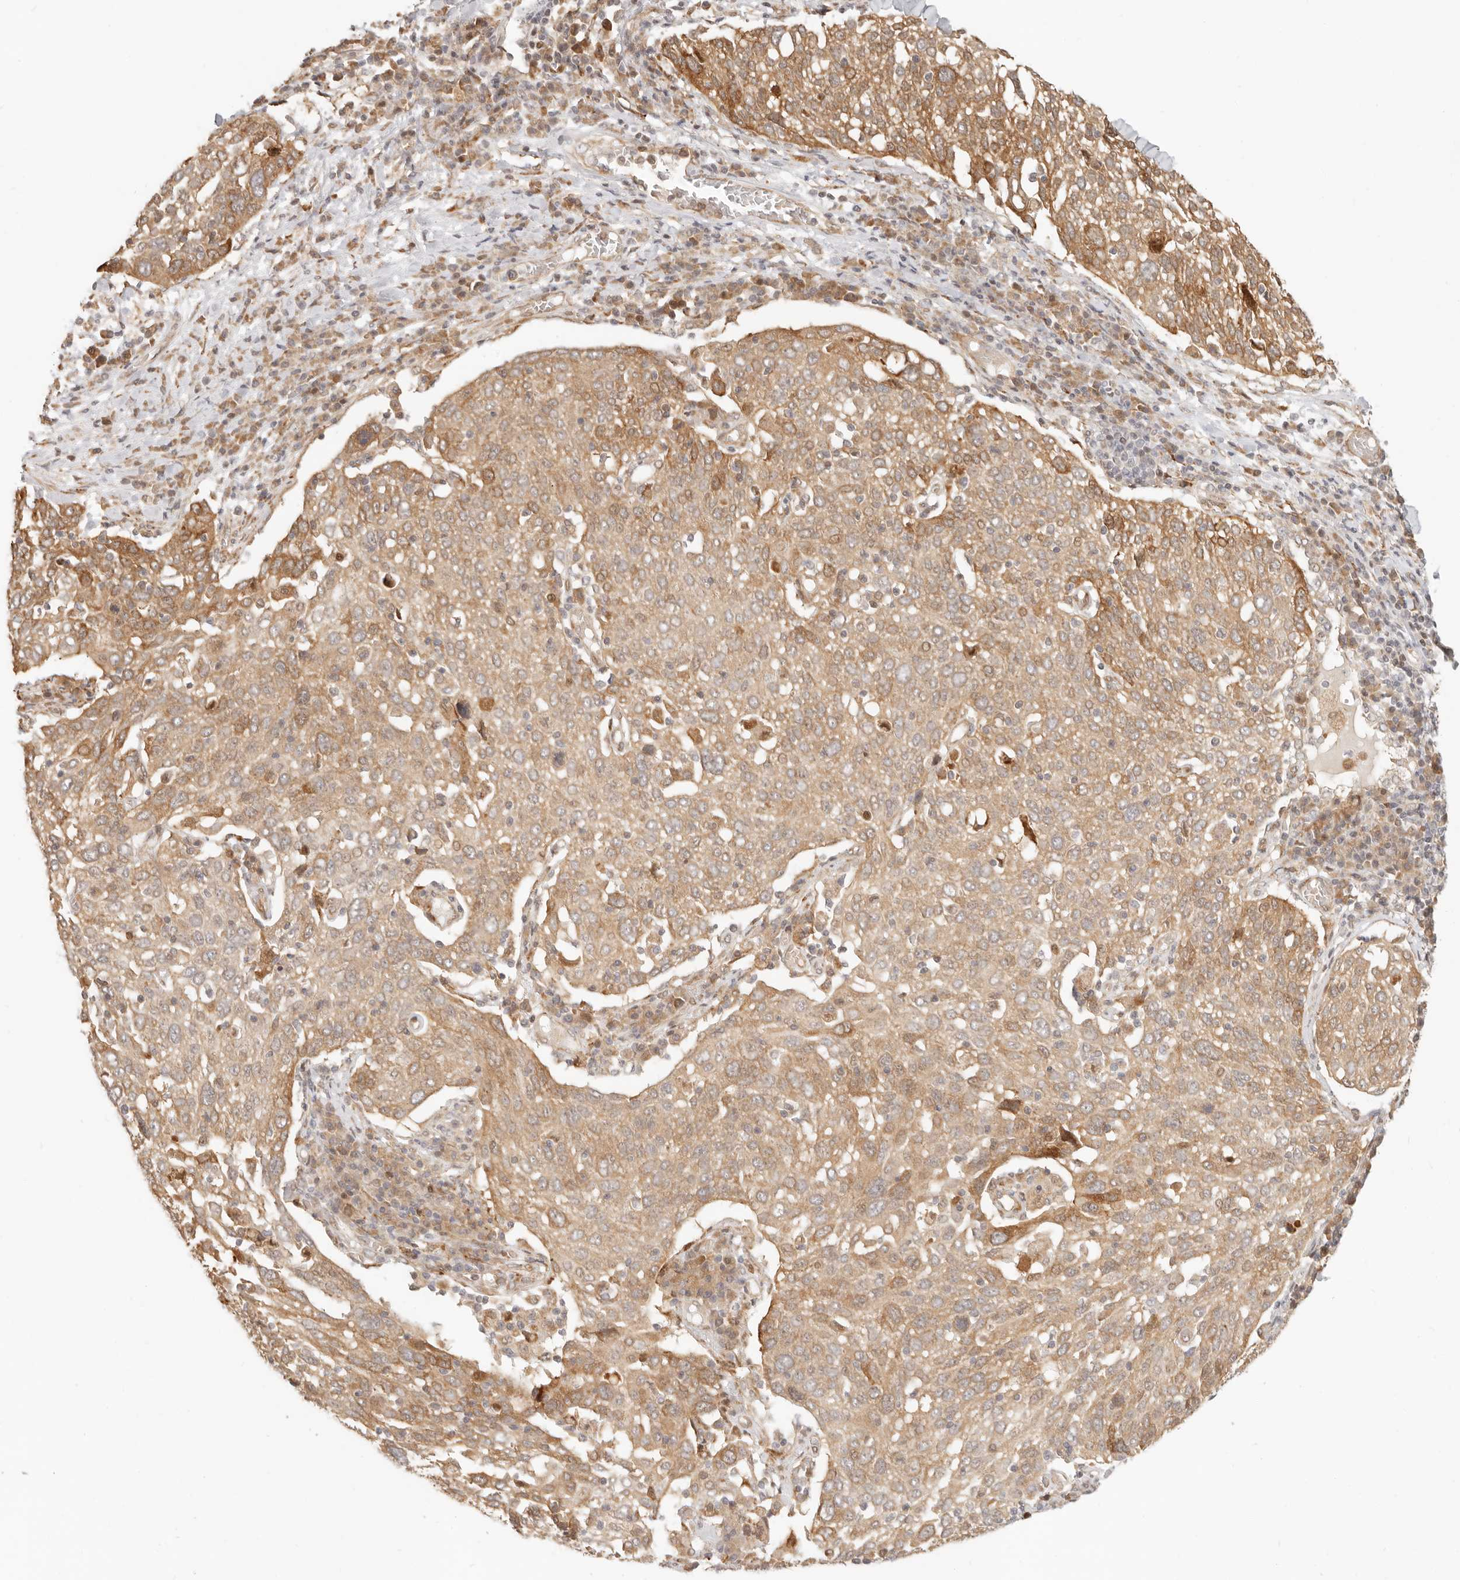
{"staining": {"intensity": "moderate", "quantity": ">75%", "location": "cytoplasmic/membranous"}, "tissue": "lung cancer", "cell_type": "Tumor cells", "image_type": "cancer", "snomed": [{"axis": "morphology", "description": "Squamous cell carcinoma, NOS"}, {"axis": "topography", "description": "Lung"}], "caption": "Immunohistochemistry histopathology image of human squamous cell carcinoma (lung) stained for a protein (brown), which displays medium levels of moderate cytoplasmic/membranous expression in approximately >75% of tumor cells.", "gene": "TUFT1", "patient": {"sex": "male", "age": 65}}